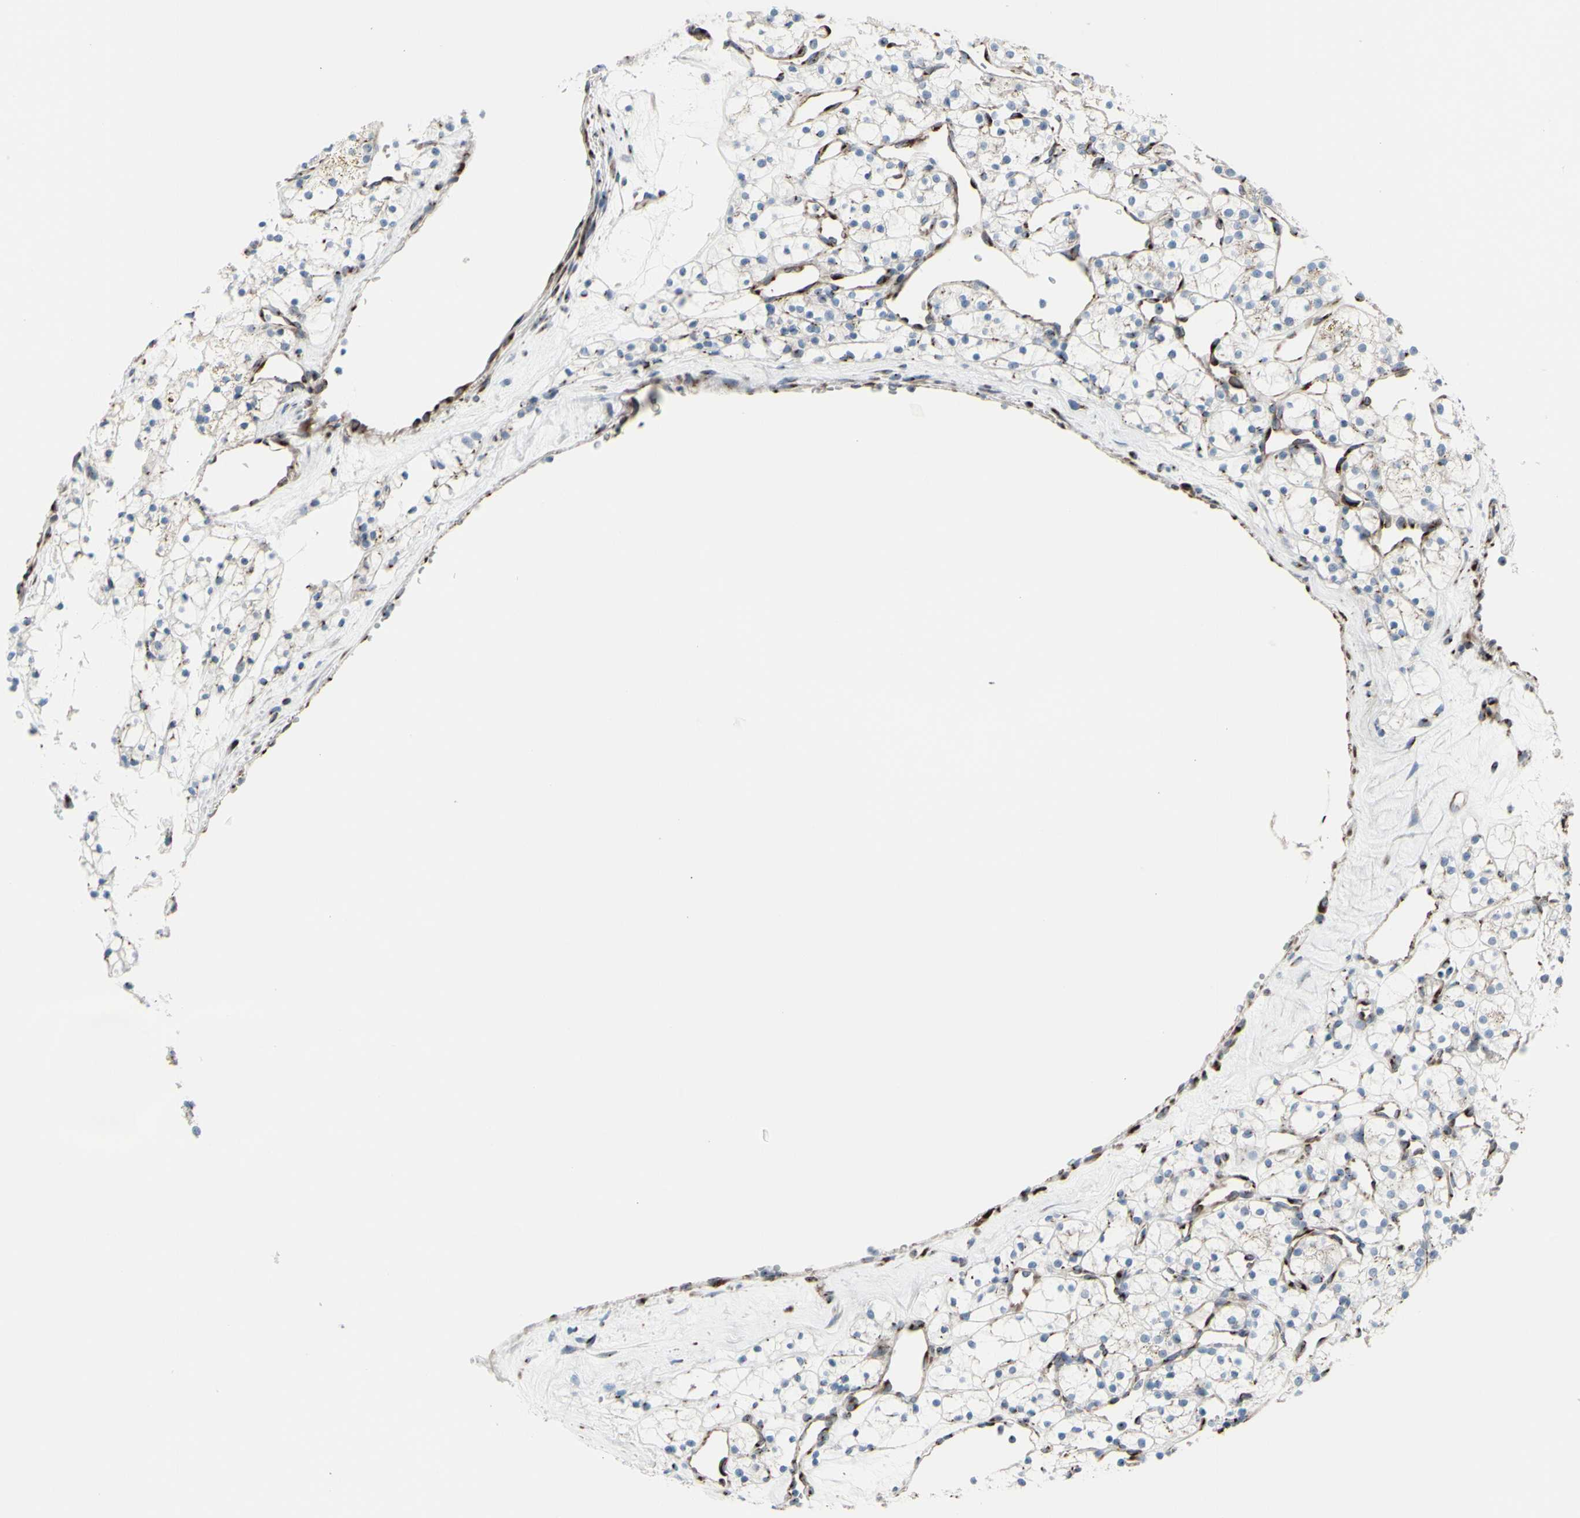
{"staining": {"intensity": "moderate", "quantity": "<25%", "location": "cytoplasmic/membranous"}, "tissue": "renal cancer", "cell_type": "Tumor cells", "image_type": "cancer", "snomed": [{"axis": "morphology", "description": "Adenocarcinoma, NOS"}, {"axis": "topography", "description": "Kidney"}], "caption": "There is low levels of moderate cytoplasmic/membranous staining in tumor cells of renal cancer (adenocarcinoma), as demonstrated by immunohistochemical staining (brown color).", "gene": "GLG1", "patient": {"sex": "female", "age": 60}}